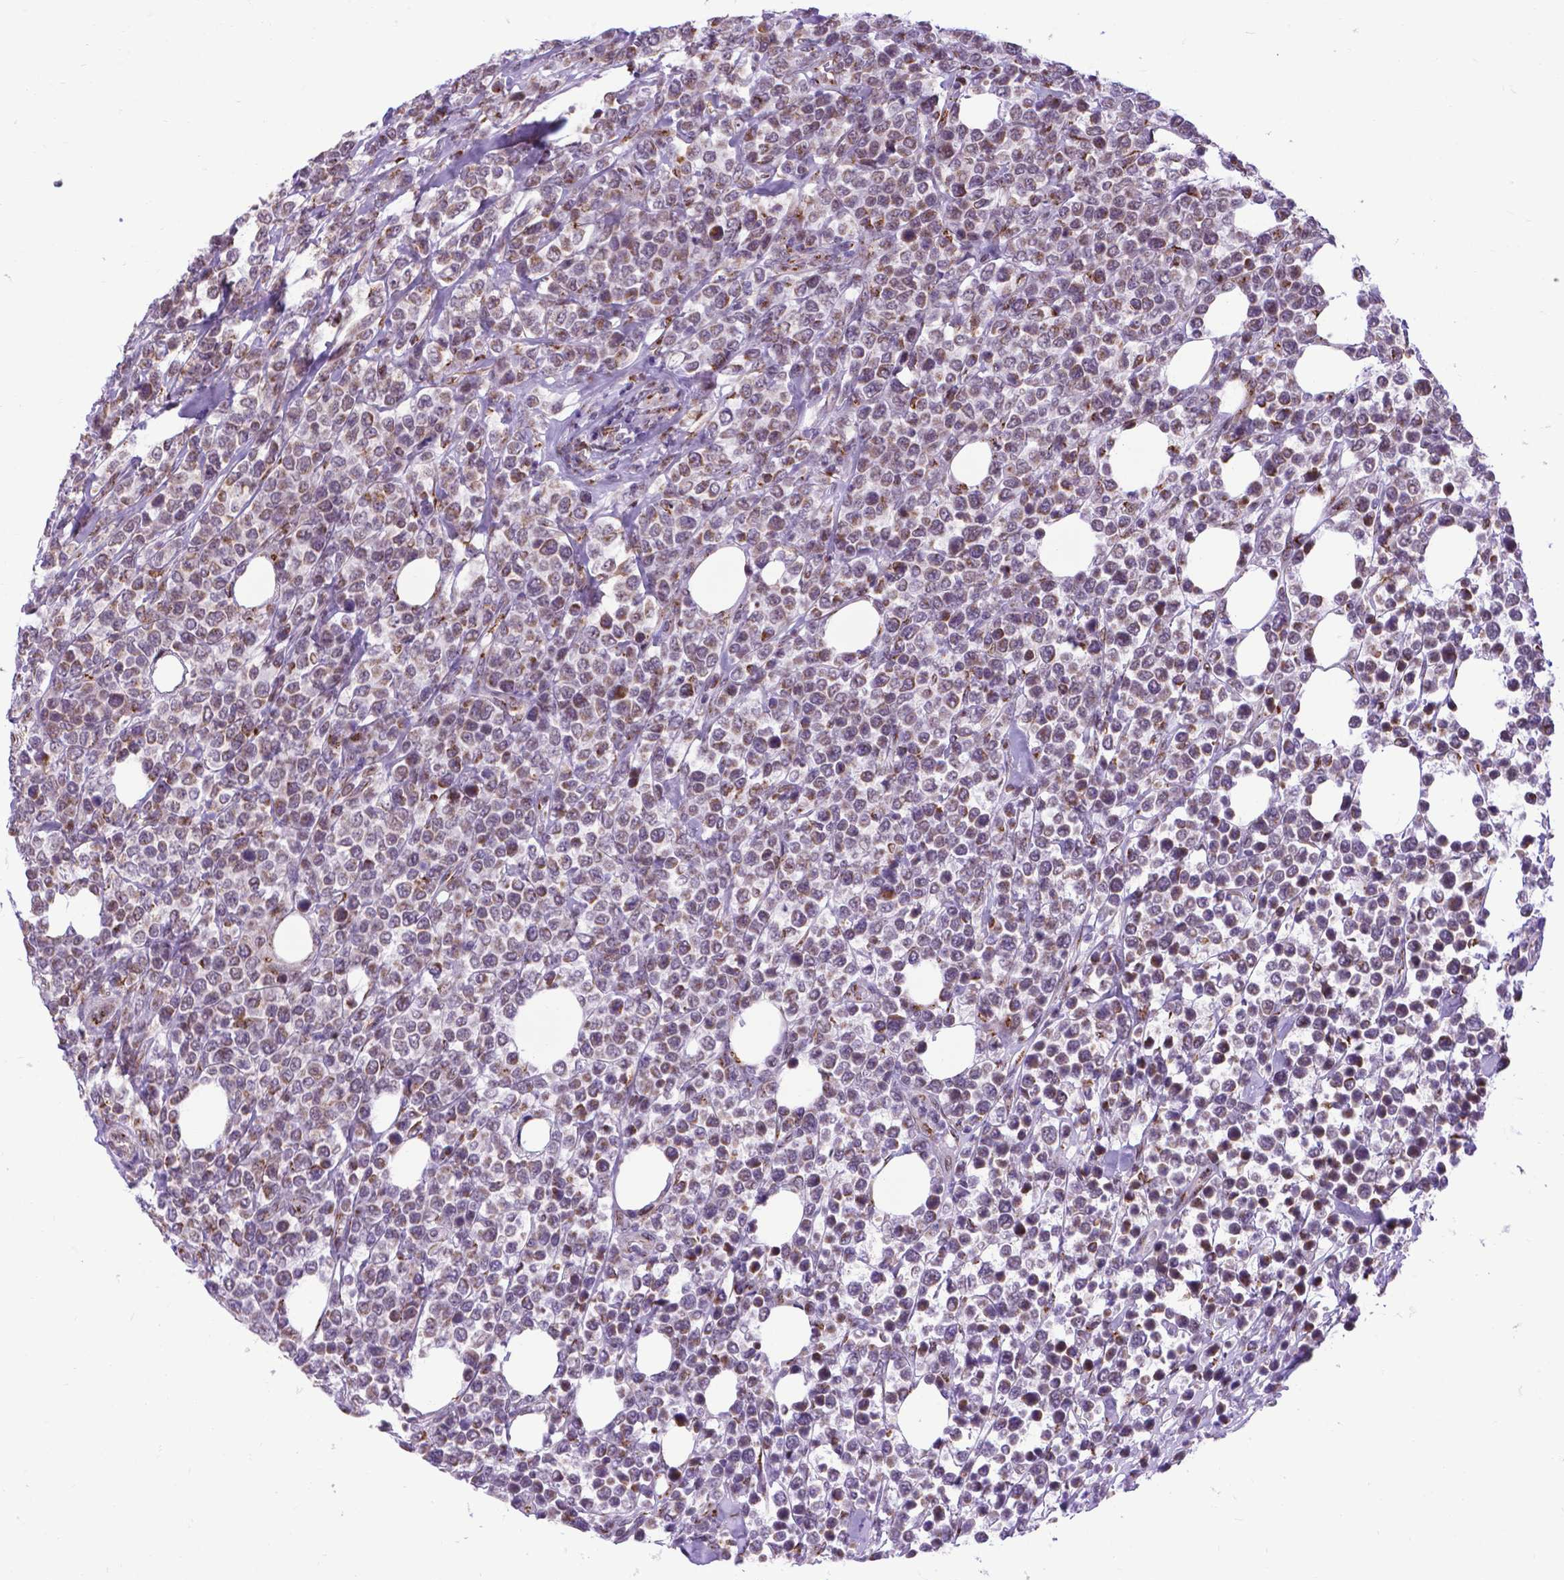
{"staining": {"intensity": "weak", "quantity": "25%-75%", "location": "cytoplasmic/membranous"}, "tissue": "lymphoma", "cell_type": "Tumor cells", "image_type": "cancer", "snomed": [{"axis": "morphology", "description": "Malignant lymphoma, non-Hodgkin's type, High grade"}, {"axis": "topography", "description": "Soft tissue"}], "caption": "Human lymphoma stained for a protein (brown) displays weak cytoplasmic/membranous positive positivity in approximately 25%-75% of tumor cells.", "gene": "MRPL10", "patient": {"sex": "female", "age": 56}}